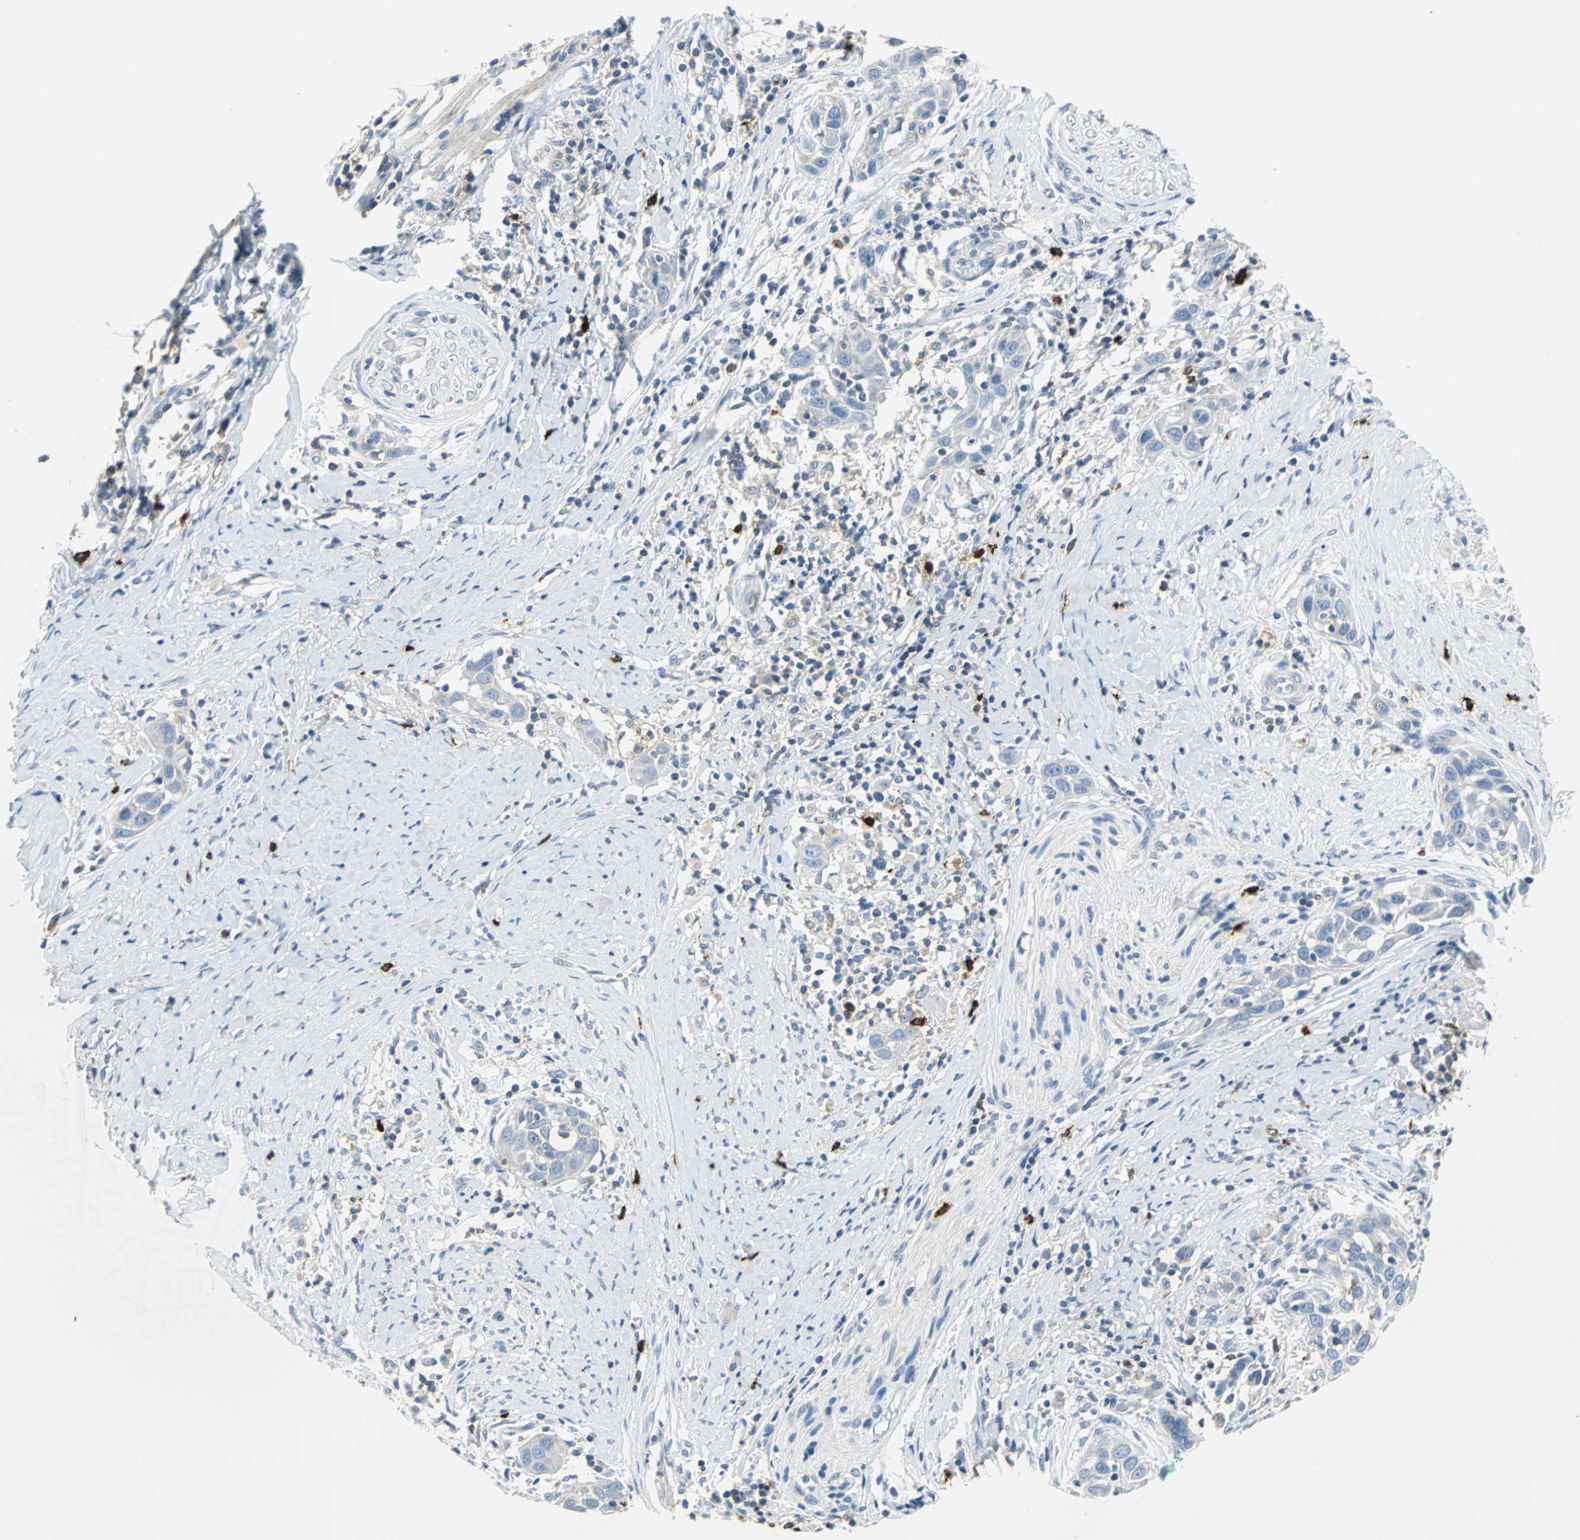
{"staining": {"intensity": "negative", "quantity": "none", "location": "none"}, "tissue": "head and neck cancer", "cell_type": "Tumor cells", "image_type": "cancer", "snomed": [{"axis": "morphology", "description": "Normal tissue, NOS"}, {"axis": "morphology", "description": "Squamous cell carcinoma, NOS"}, {"axis": "topography", "description": "Oral tissue"}, {"axis": "topography", "description": "Head-Neck"}], "caption": "DAB immunohistochemical staining of head and neck cancer (squamous cell carcinoma) shows no significant positivity in tumor cells.", "gene": "CPA3", "patient": {"sex": "female", "age": 50}}